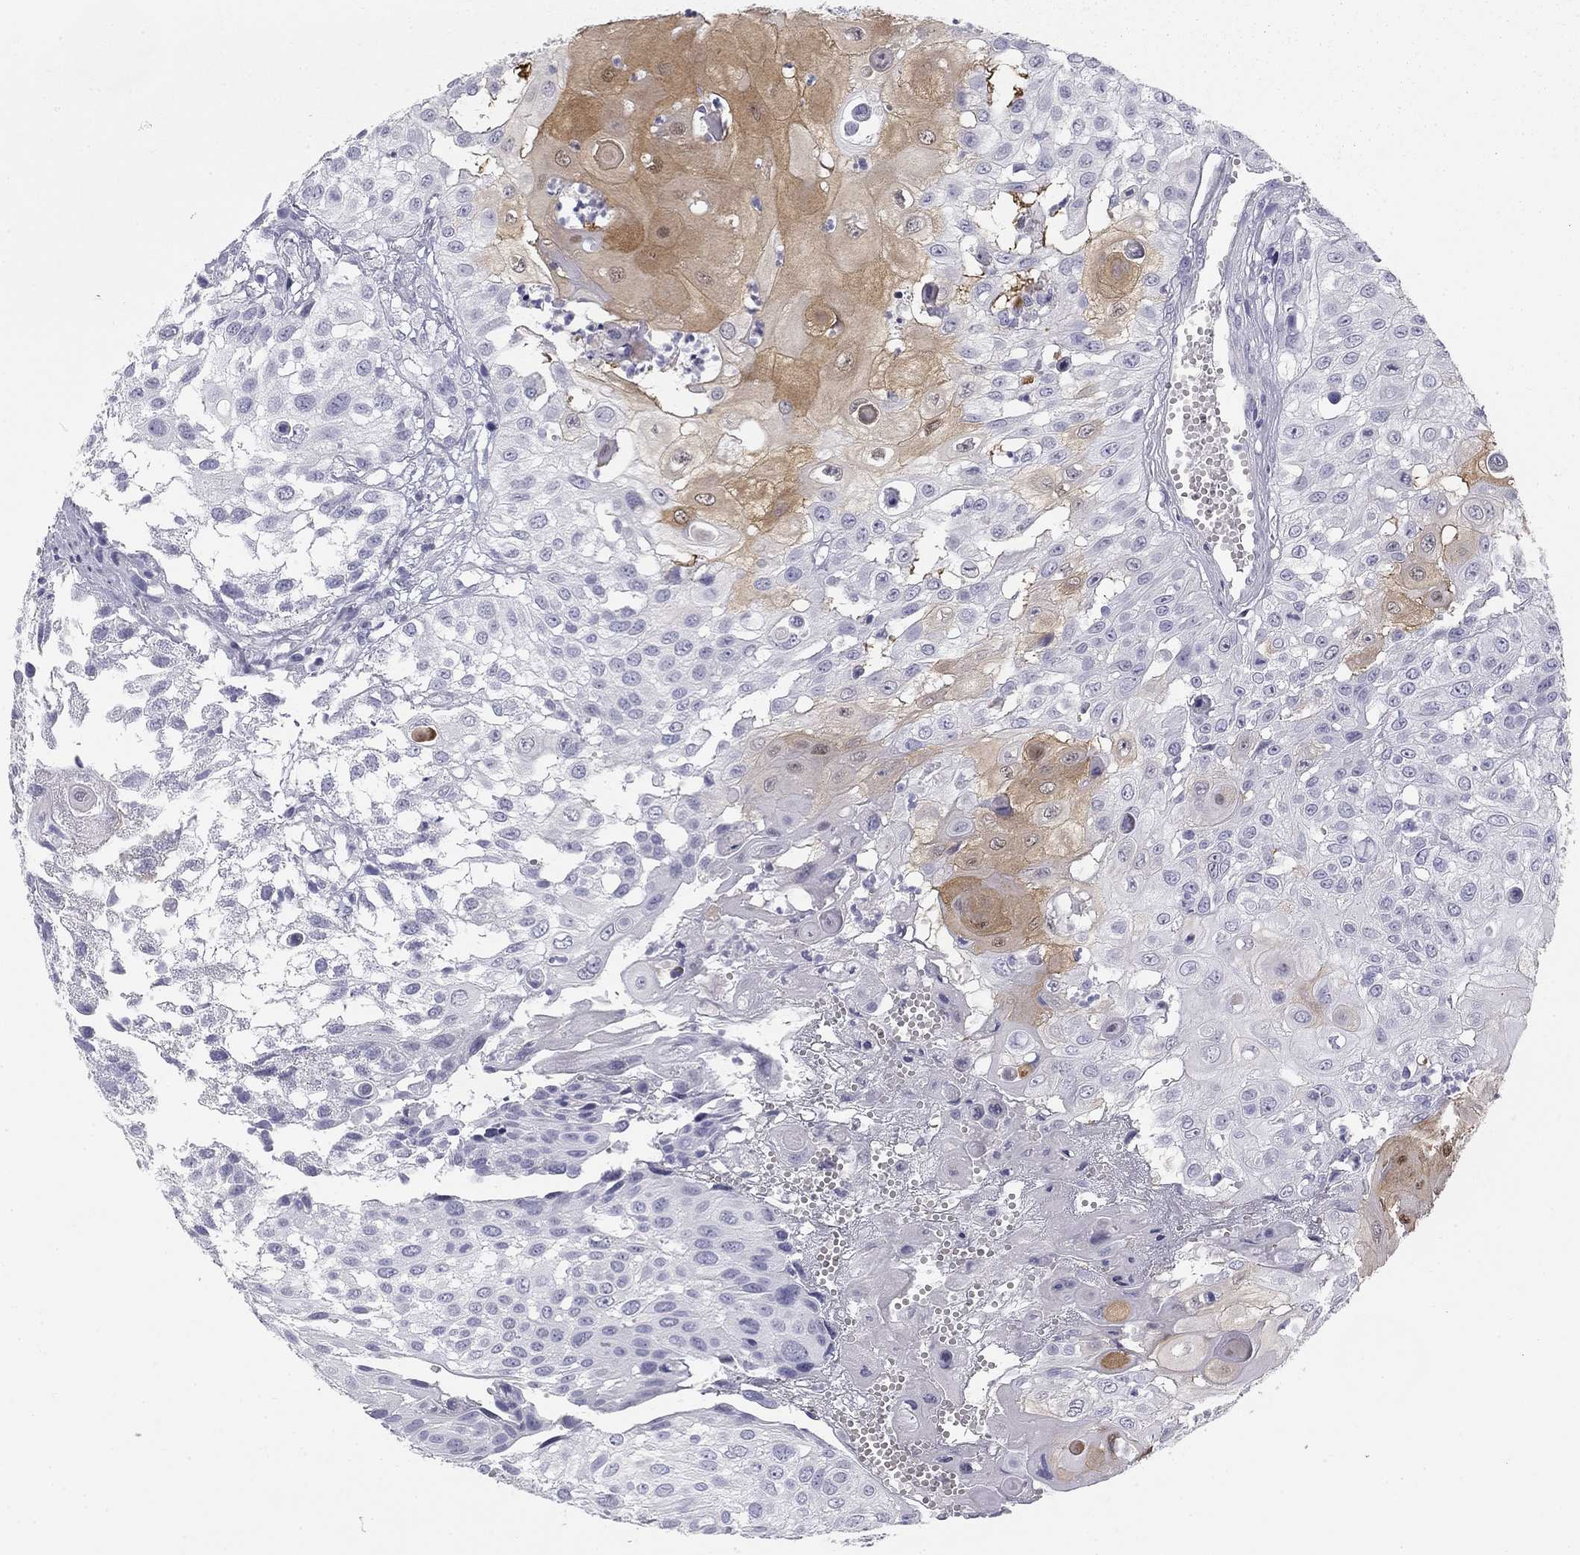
{"staining": {"intensity": "moderate", "quantity": "<25%", "location": "cytoplasmic/membranous"}, "tissue": "urothelial cancer", "cell_type": "Tumor cells", "image_type": "cancer", "snomed": [{"axis": "morphology", "description": "Urothelial carcinoma, High grade"}, {"axis": "topography", "description": "Urinary bladder"}], "caption": "High-magnification brightfield microscopy of urothelial cancer stained with DAB (brown) and counterstained with hematoxylin (blue). tumor cells exhibit moderate cytoplasmic/membranous staining is identified in about<25% of cells.", "gene": "SULT2B1", "patient": {"sex": "female", "age": 79}}